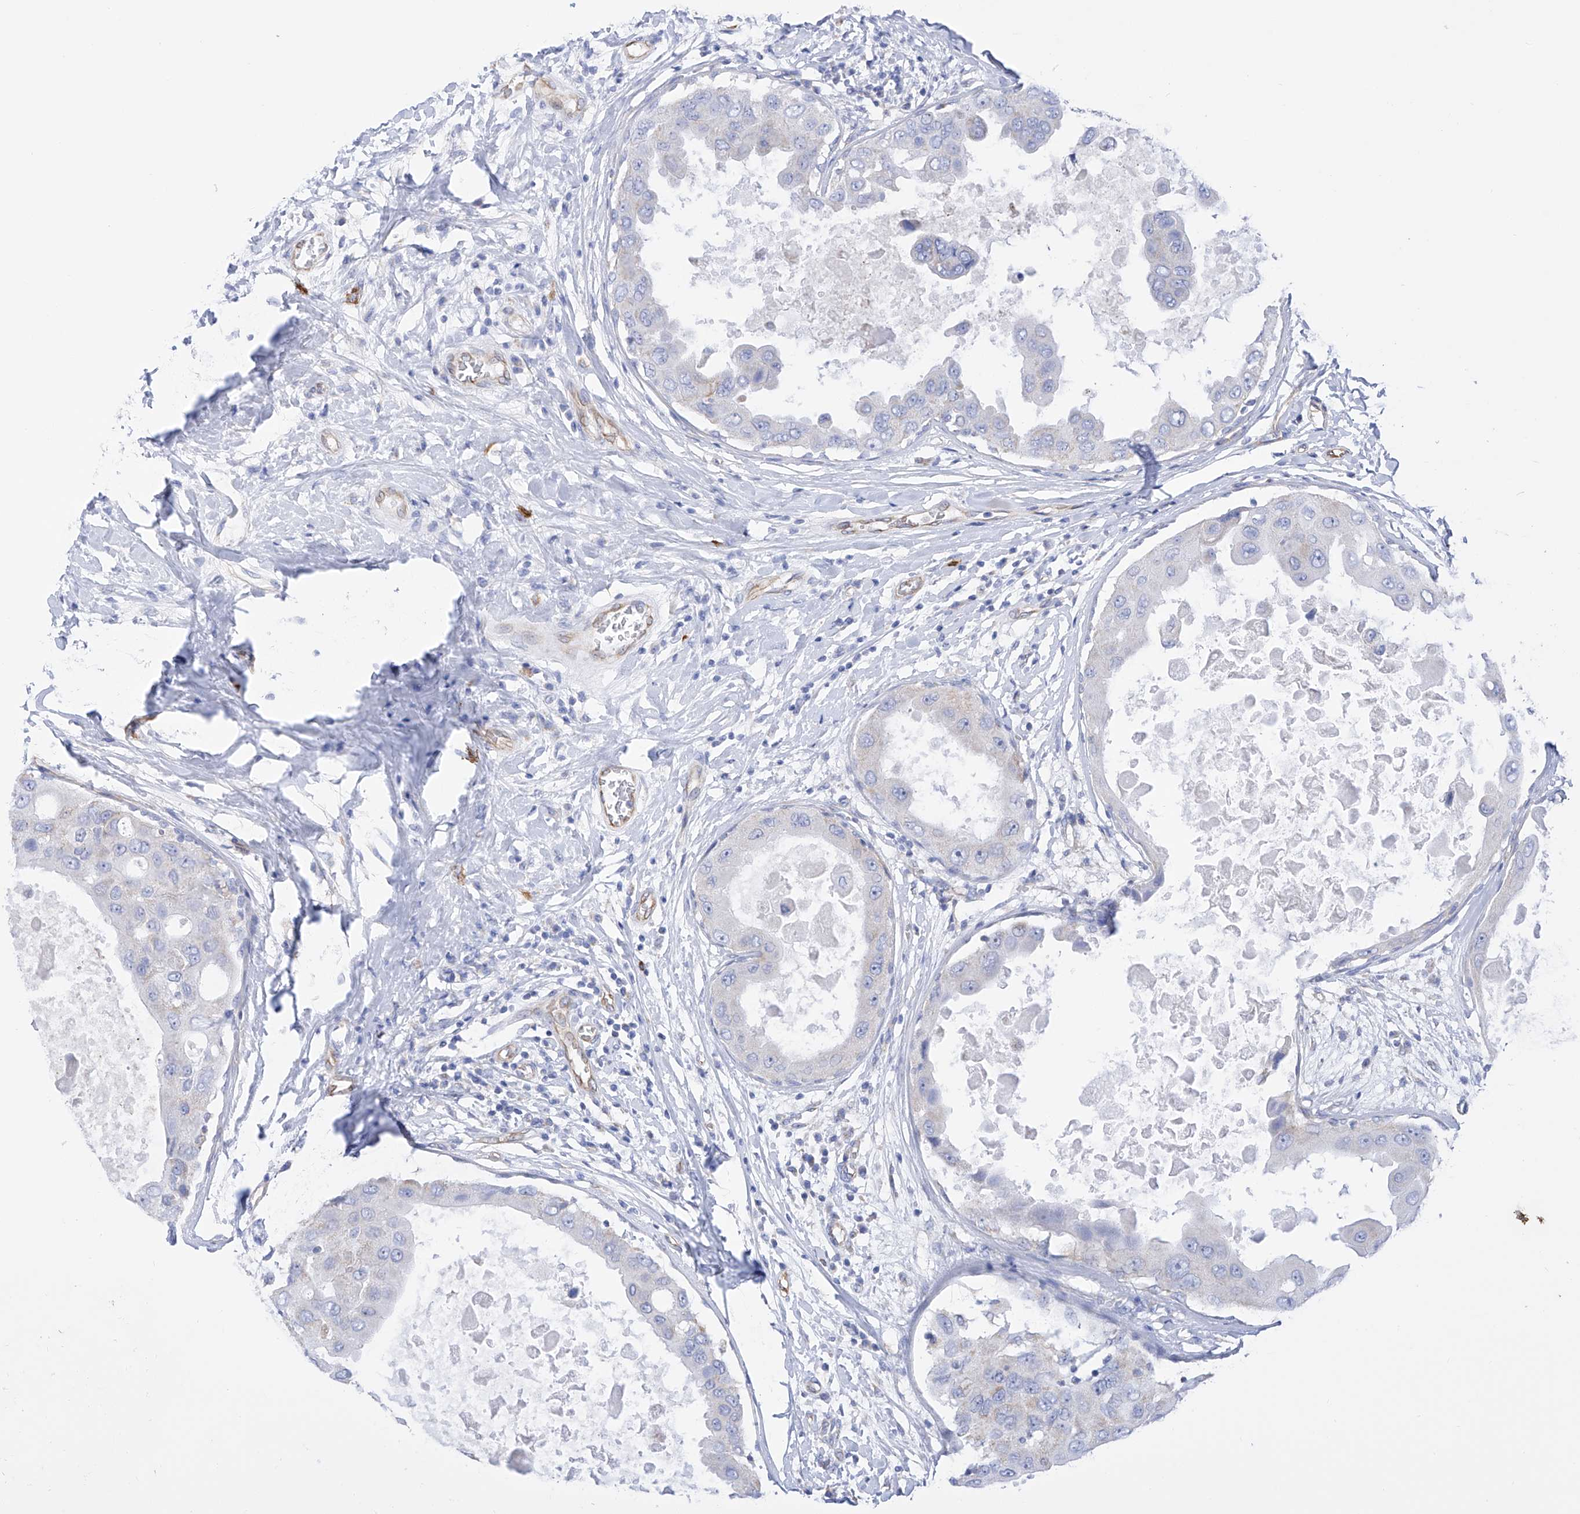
{"staining": {"intensity": "negative", "quantity": "none", "location": "none"}, "tissue": "breast cancer", "cell_type": "Tumor cells", "image_type": "cancer", "snomed": [{"axis": "morphology", "description": "Duct carcinoma"}, {"axis": "topography", "description": "Breast"}], "caption": "Tumor cells show no significant expression in breast intraductal carcinoma.", "gene": "FLG", "patient": {"sex": "female", "age": 27}}